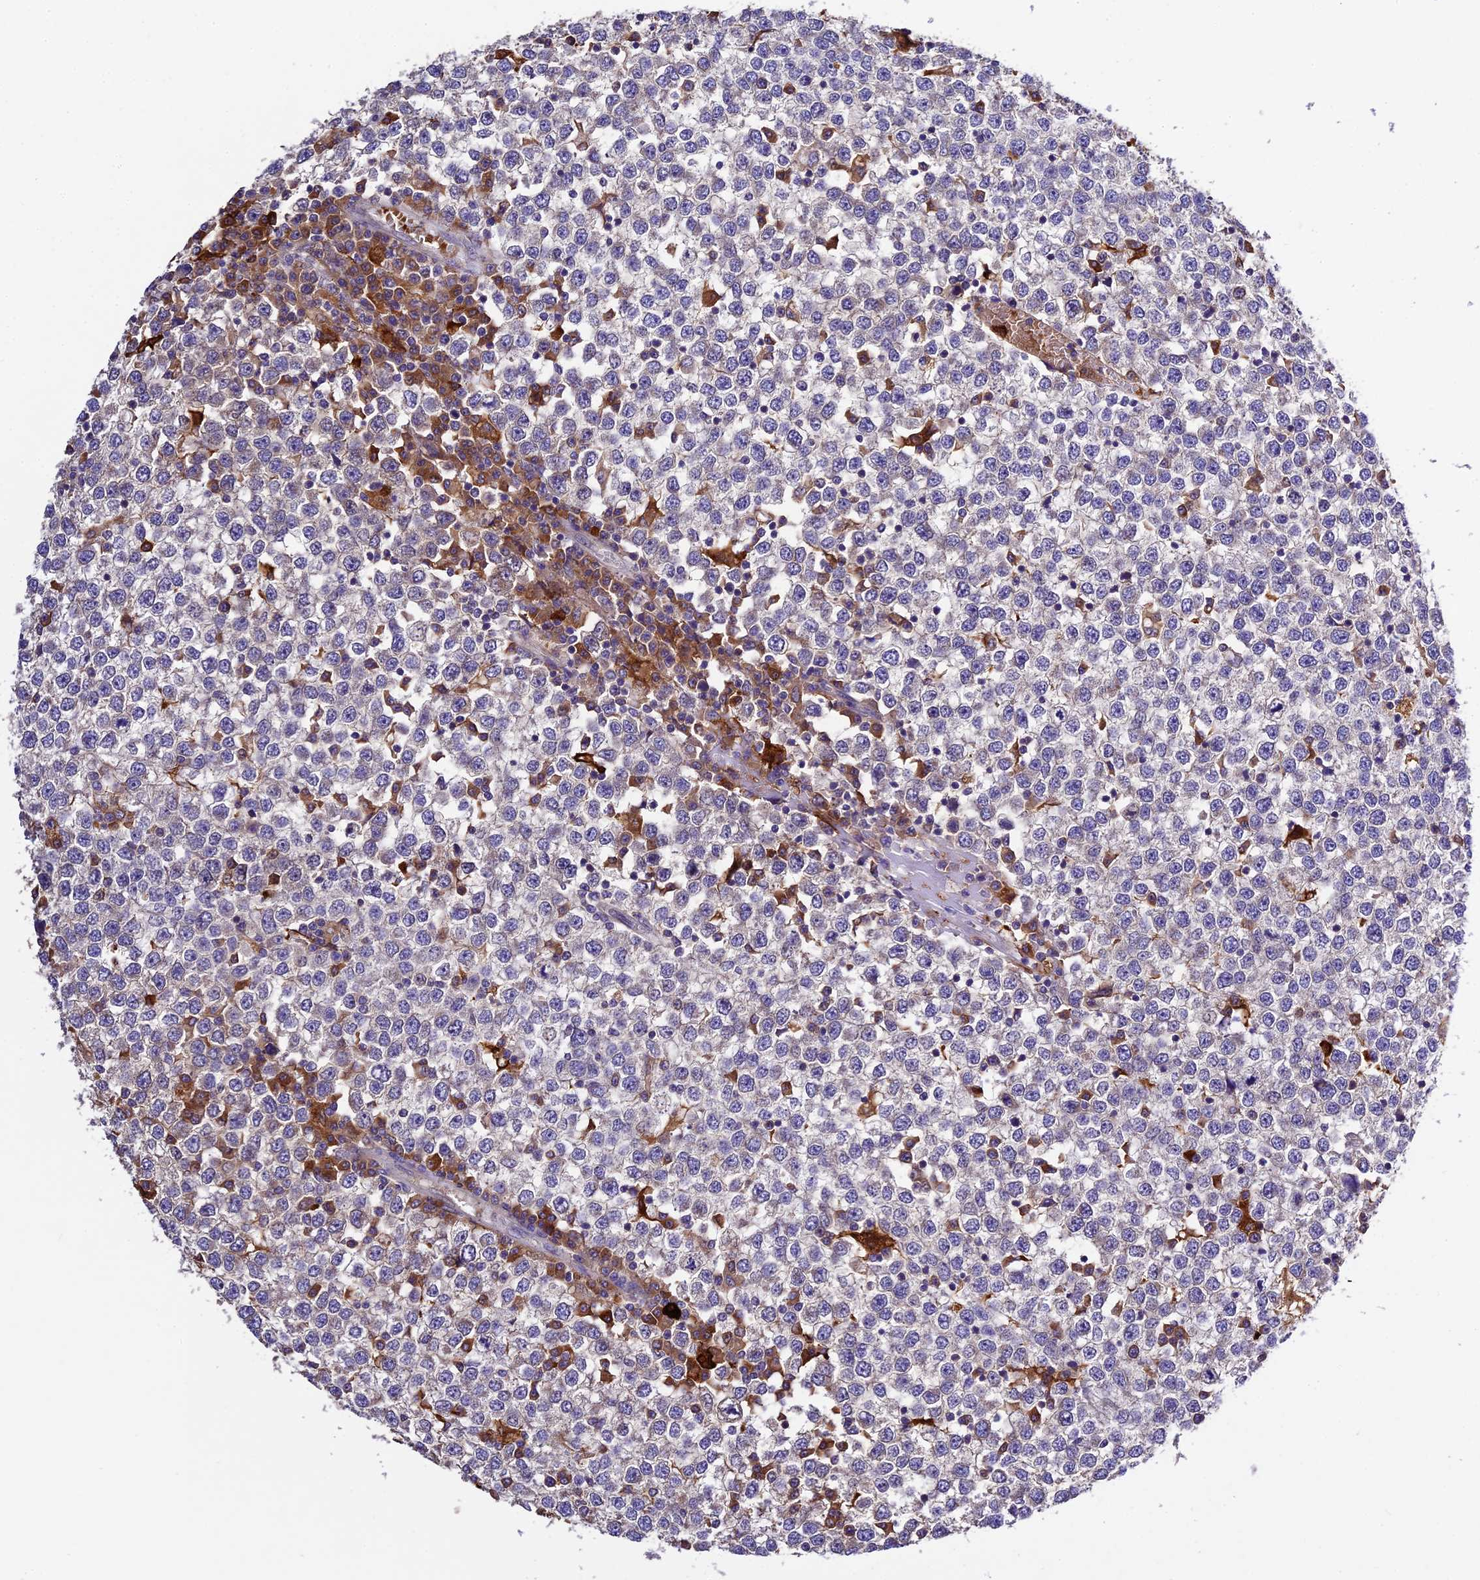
{"staining": {"intensity": "weak", "quantity": "<25%", "location": "cytoplasmic/membranous"}, "tissue": "testis cancer", "cell_type": "Tumor cells", "image_type": "cancer", "snomed": [{"axis": "morphology", "description": "Seminoma, NOS"}, {"axis": "topography", "description": "Testis"}], "caption": "This is an IHC photomicrograph of seminoma (testis). There is no expression in tumor cells.", "gene": "CILP2", "patient": {"sex": "male", "age": 65}}